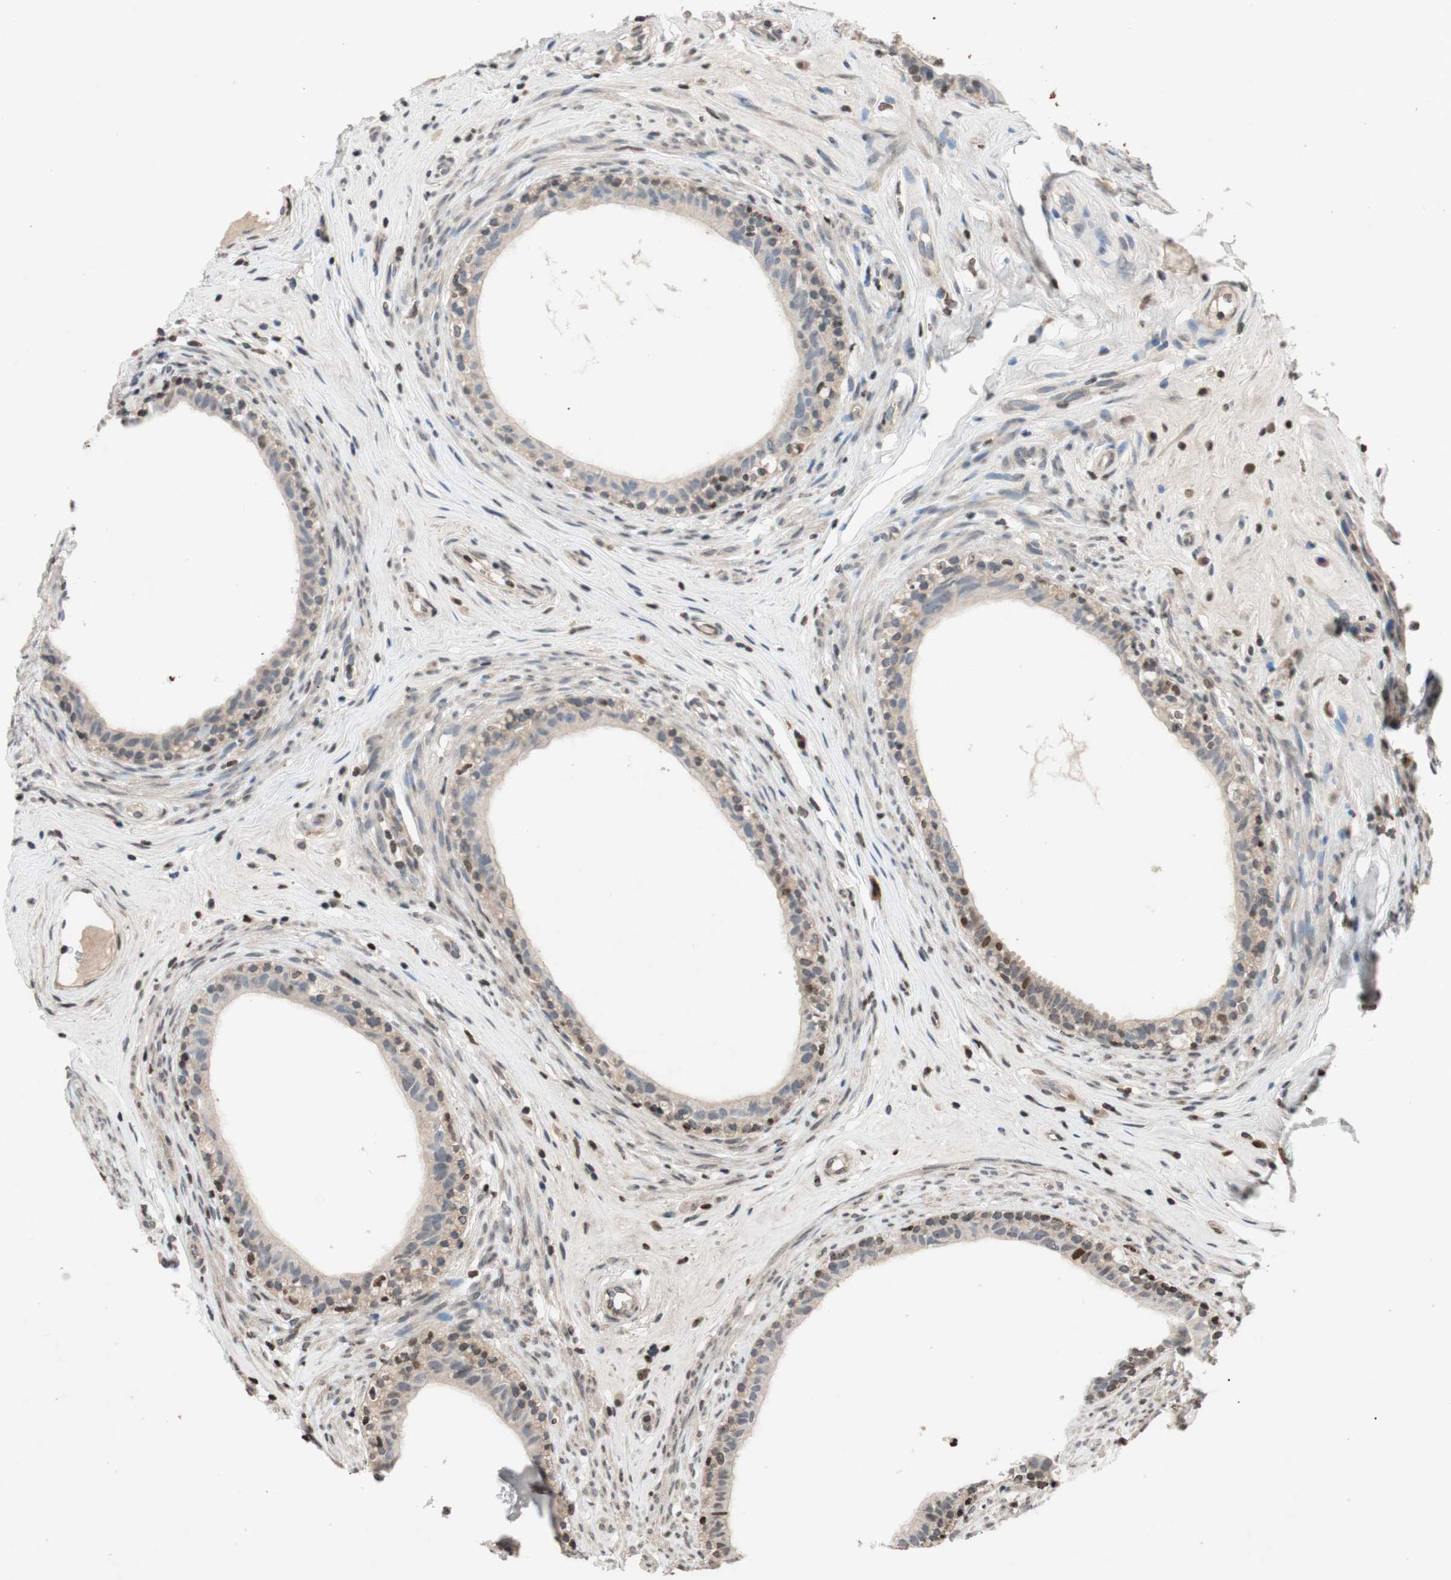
{"staining": {"intensity": "moderate", "quantity": "<25%", "location": "nuclear"}, "tissue": "epididymis", "cell_type": "Glandular cells", "image_type": "normal", "snomed": [{"axis": "morphology", "description": "Normal tissue, NOS"}, {"axis": "morphology", "description": "Inflammation, NOS"}, {"axis": "topography", "description": "Epididymis"}], "caption": "Immunohistochemistry (IHC) photomicrograph of unremarkable epididymis stained for a protein (brown), which displays low levels of moderate nuclear staining in approximately <25% of glandular cells.", "gene": "MCM6", "patient": {"sex": "male", "age": 84}}